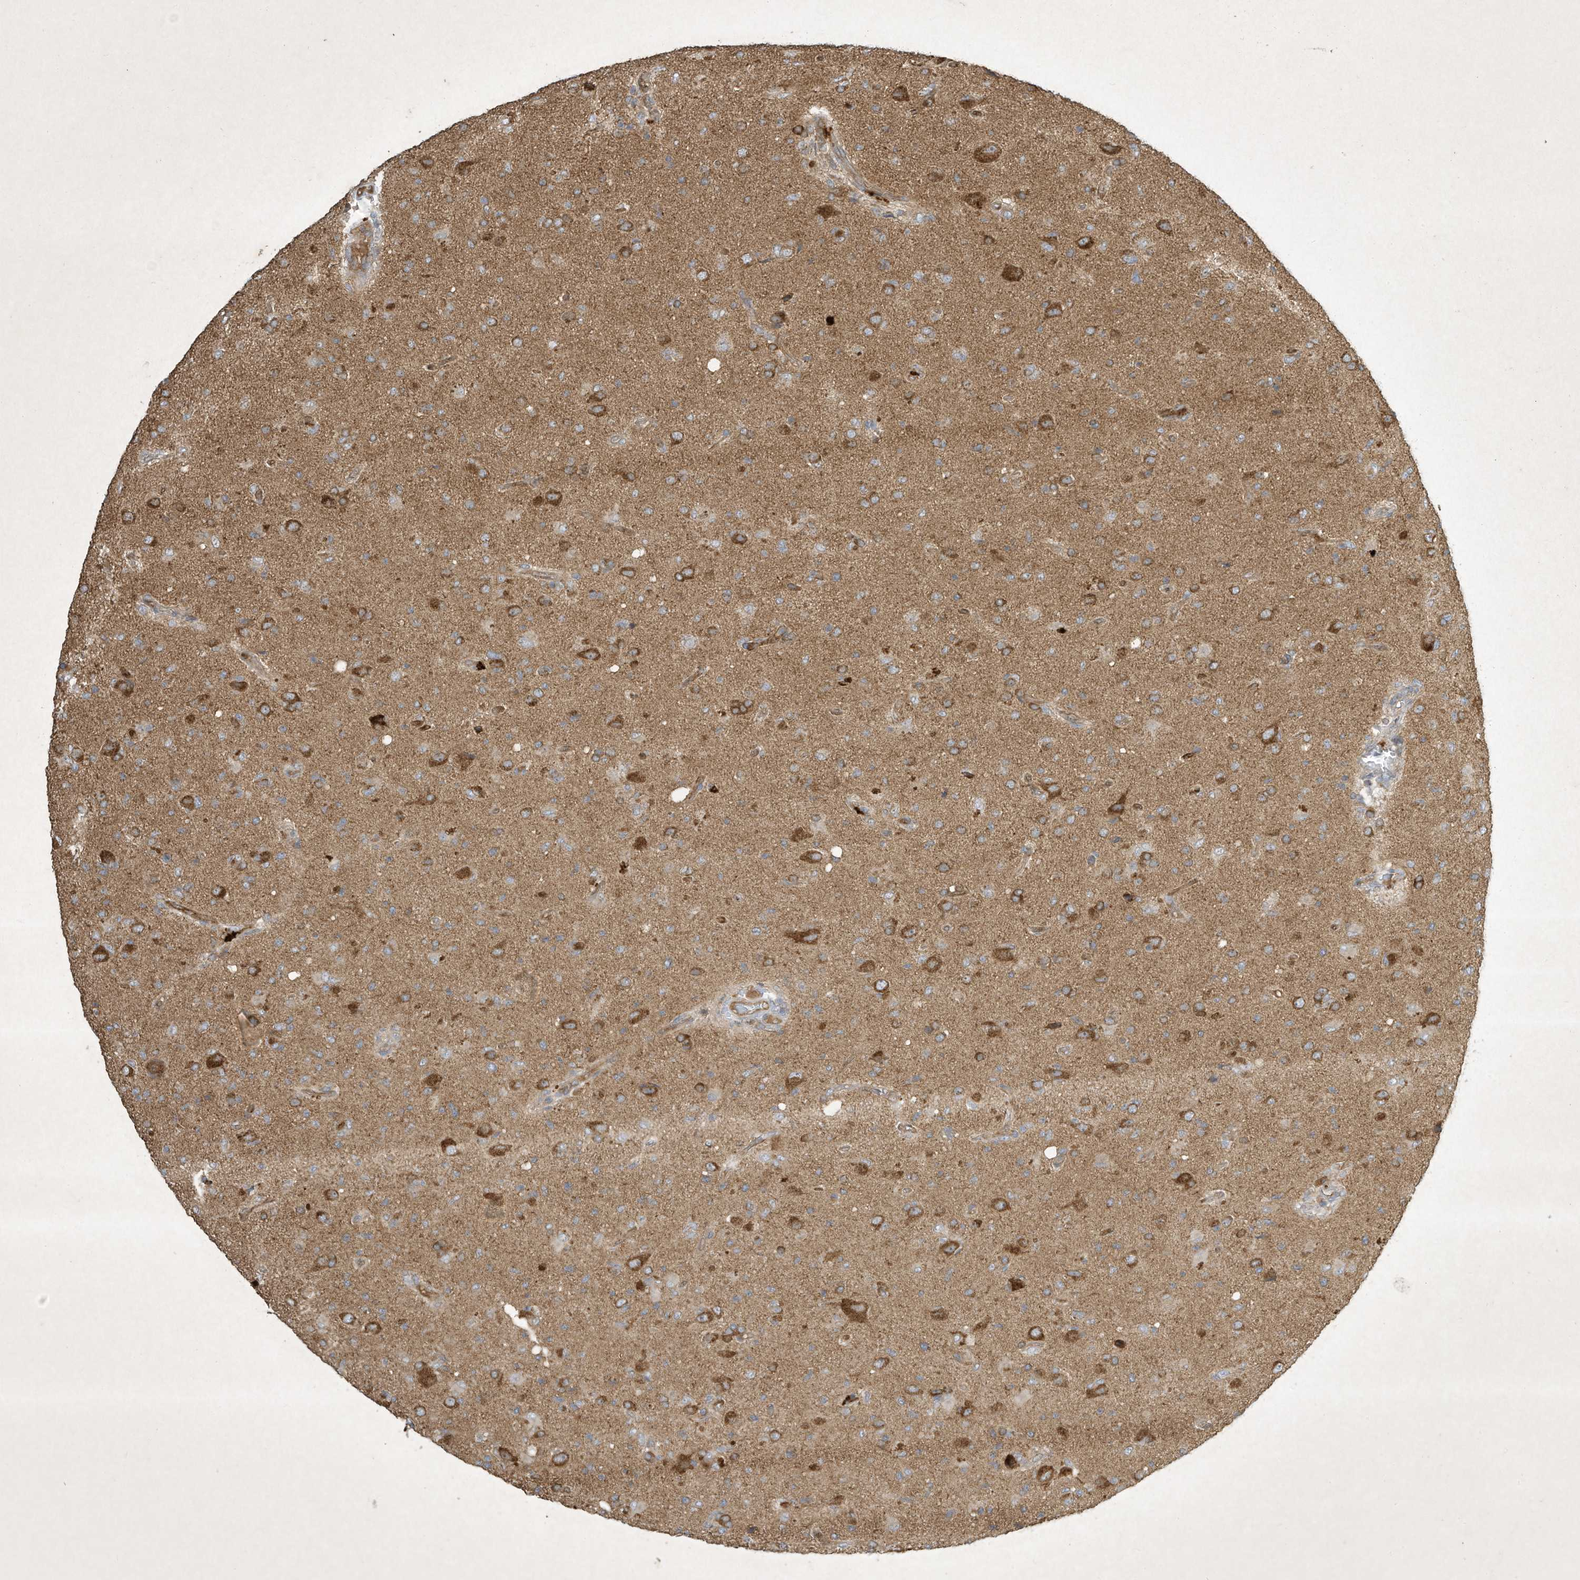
{"staining": {"intensity": "weak", "quantity": "<25%", "location": "cytoplasmic/membranous"}, "tissue": "glioma", "cell_type": "Tumor cells", "image_type": "cancer", "snomed": [{"axis": "morphology", "description": "Glioma, malignant, High grade"}, {"axis": "topography", "description": "Brain"}], "caption": "Immunohistochemistry image of malignant high-grade glioma stained for a protein (brown), which shows no expression in tumor cells.", "gene": "SYNJ2", "patient": {"sex": "female", "age": 57}}